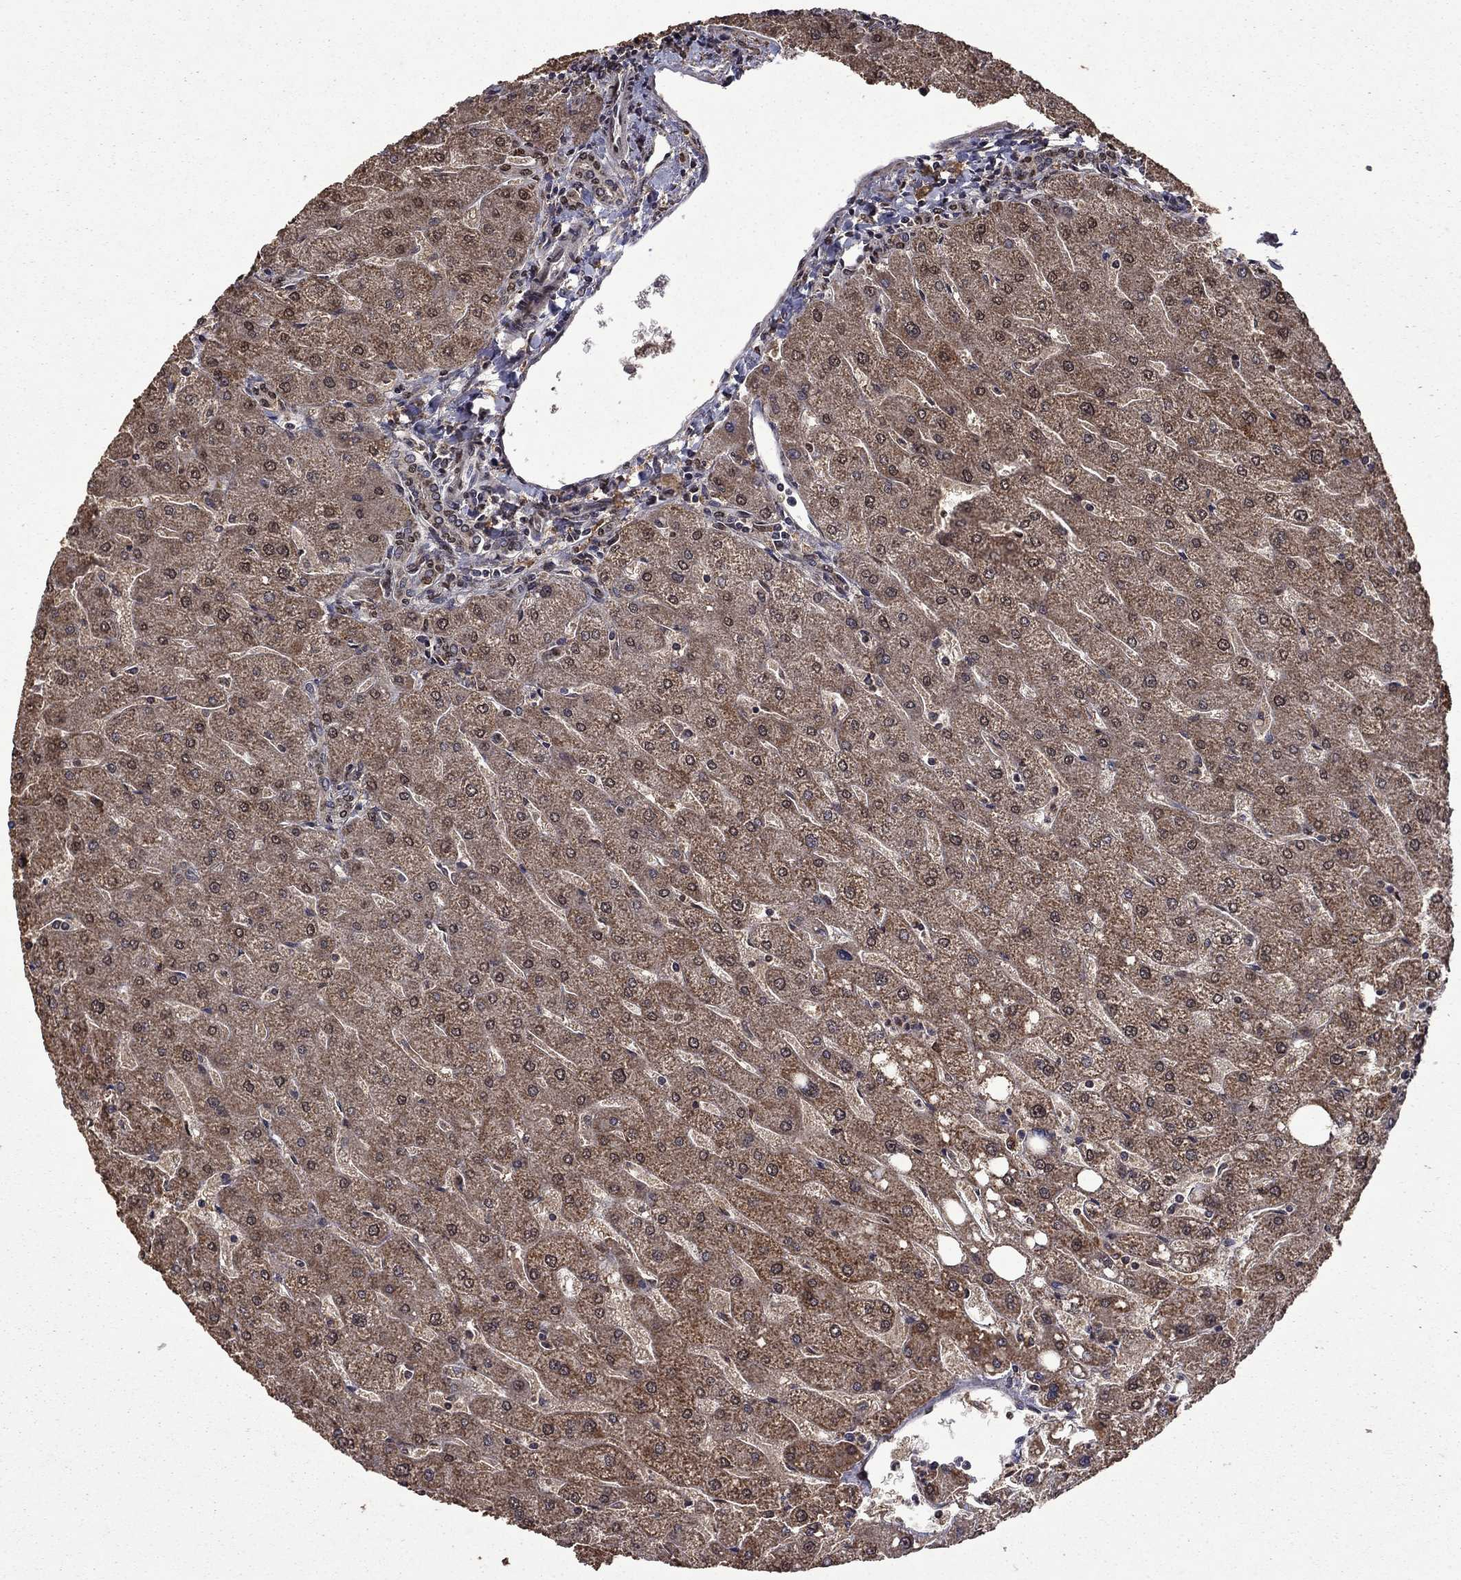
{"staining": {"intensity": "moderate", "quantity": "25%-75%", "location": "cytoplasmic/membranous,nuclear"}, "tissue": "liver", "cell_type": "Cholangiocytes", "image_type": "normal", "snomed": [{"axis": "morphology", "description": "Normal tissue, NOS"}, {"axis": "topography", "description": "Liver"}], "caption": "This micrograph demonstrates immunohistochemistry (IHC) staining of benign human liver, with medium moderate cytoplasmic/membranous,nuclear positivity in approximately 25%-75% of cholangiocytes.", "gene": "ITM2B", "patient": {"sex": "male", "age": 67}}